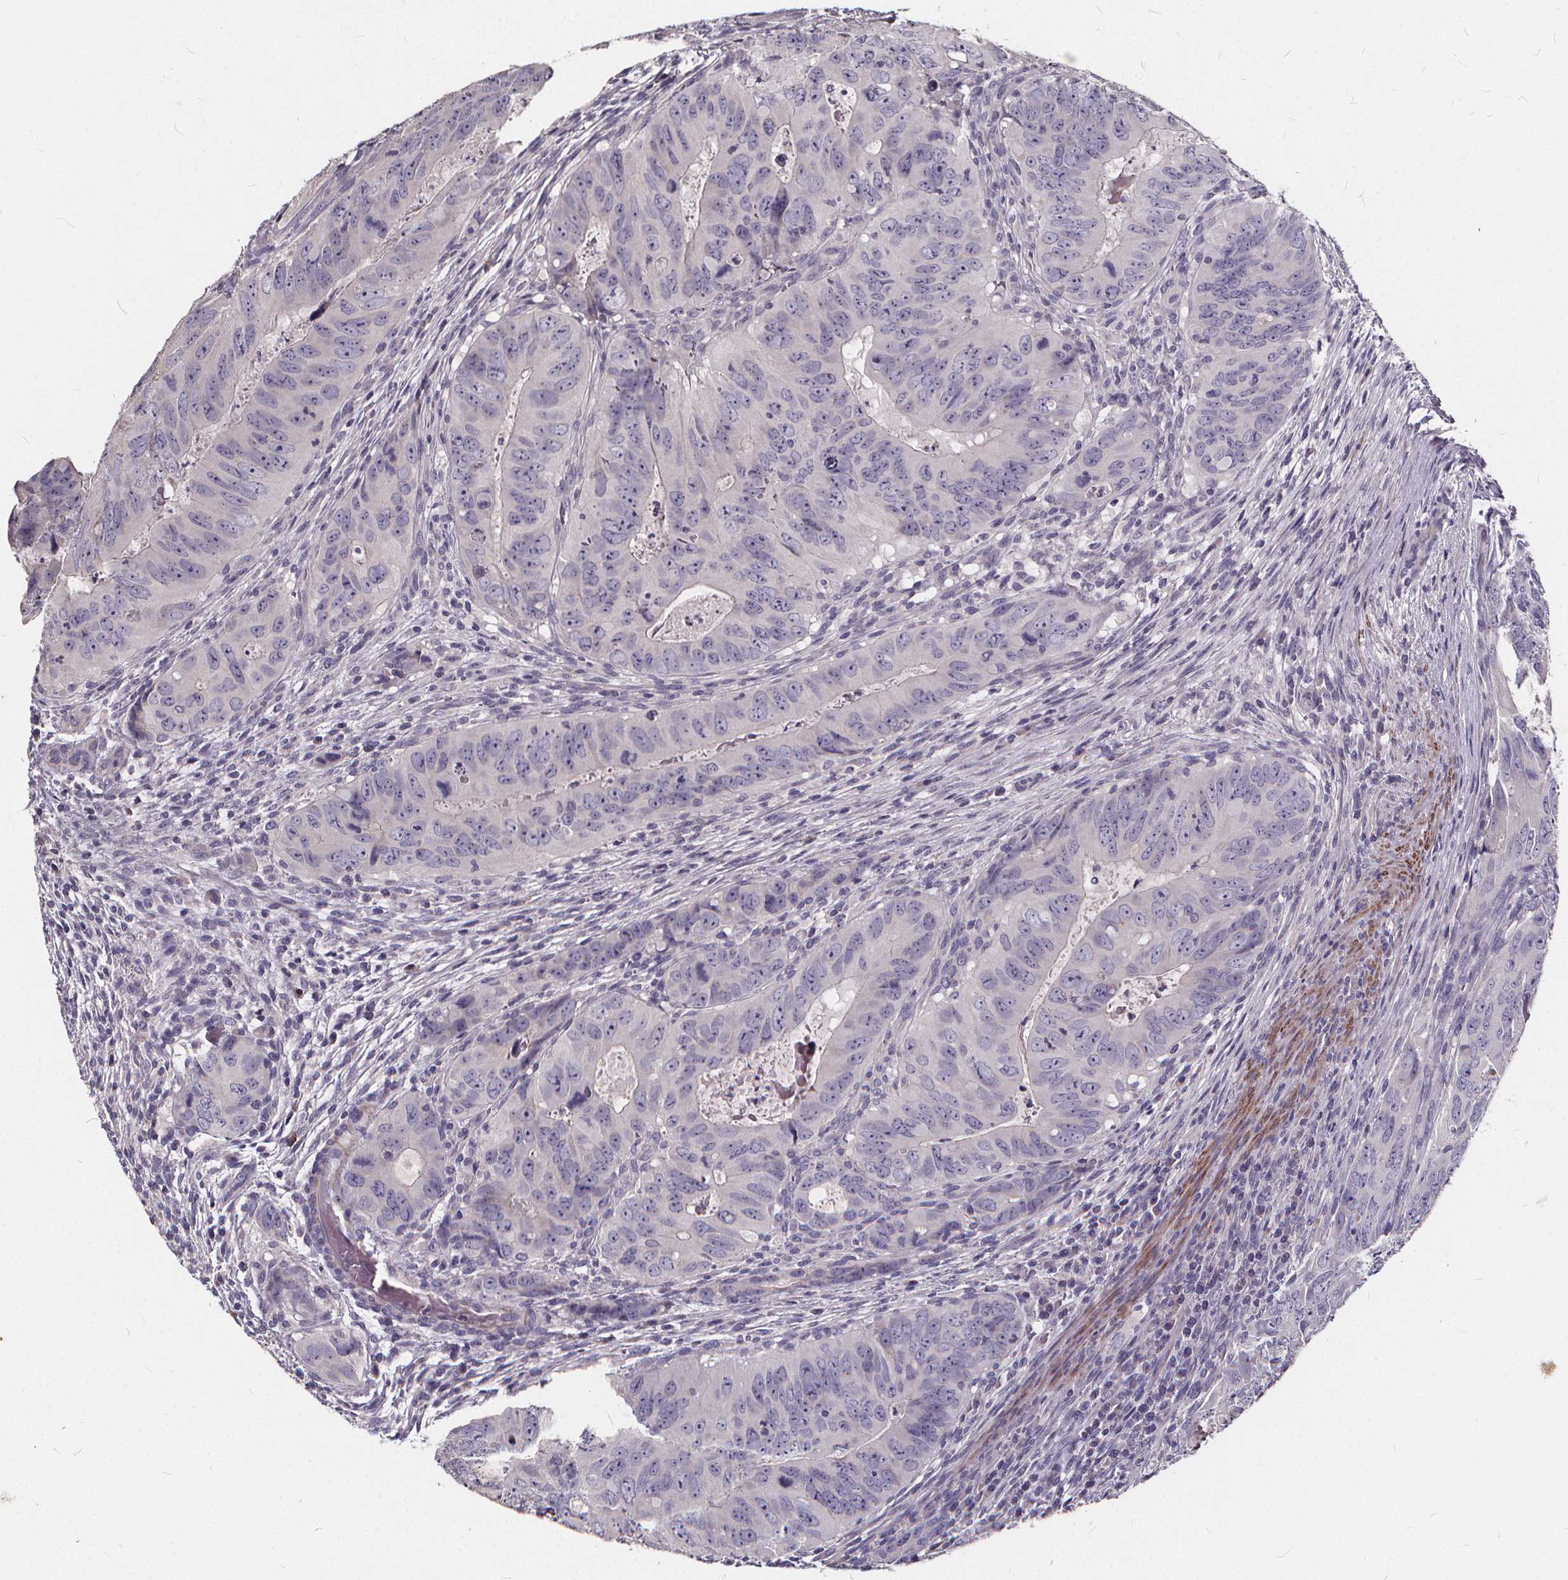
{"staining": {"intensity": "negative", "quantity": "none", "location": "none"}, "tissue": "colorectal cancer", "cell_type": "Tumor cells", "image_type": "cancer", "snomed": [{"axis": "morphology", "description": "Adenocarcinoma, NOS"}, {"axis": "topography", "description": "Colon"}], "caption": "This histopathology image is of colorectal cancer stained with IHC to label a protein in brown with the nuclei are counter-stained blue. There is no positivity in tumor cells.", "gene": "TSPAN14", "patient": {"sex": "male", "age": 79}}